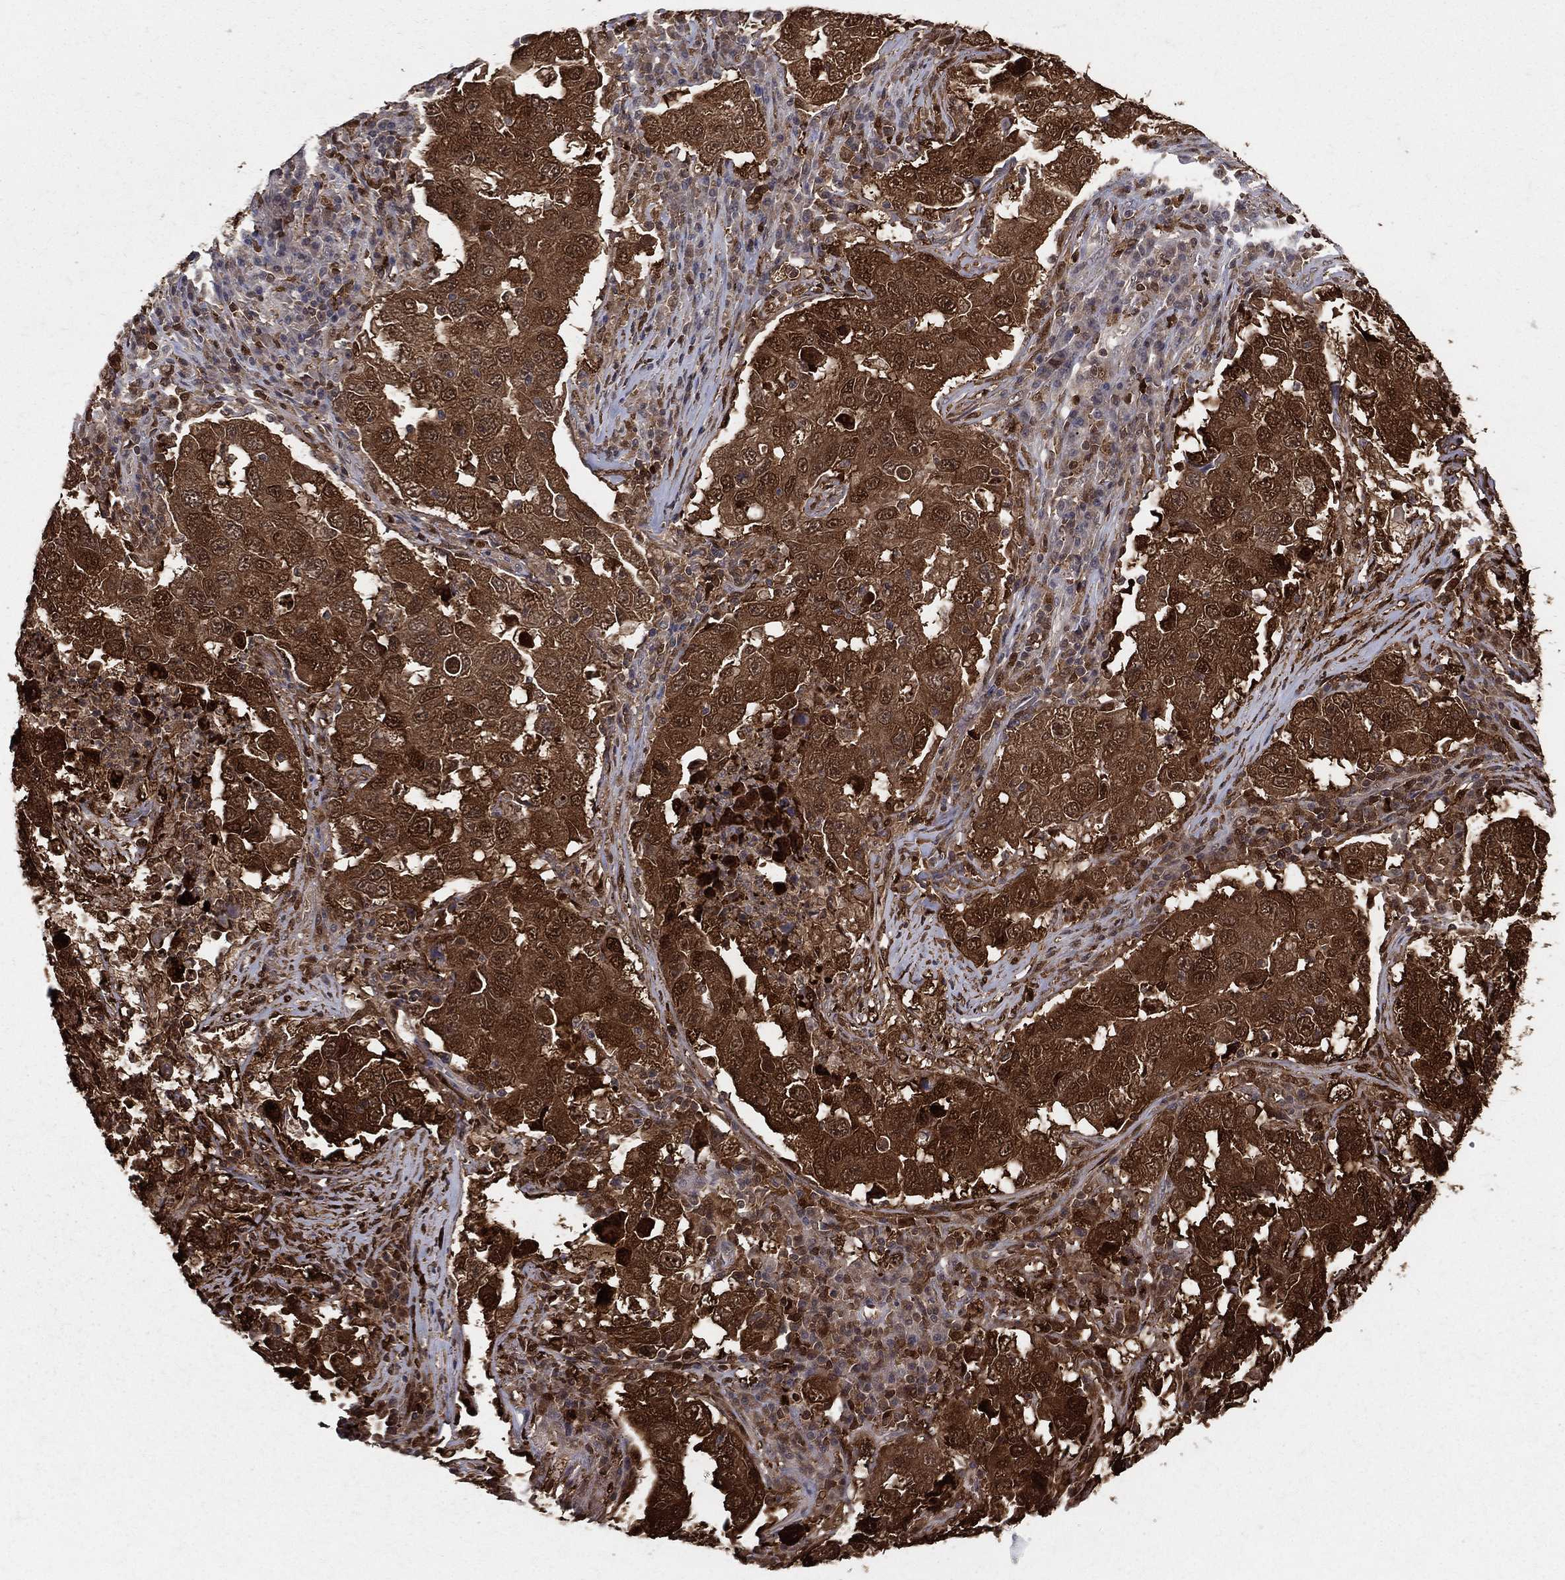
{"staining": {"intensity": "strong", "quantity": ">75%", "location": "cytoplasmic/membranous"}, "tissue": "lung cancer", "cell_type": "Tumor cells", "image_type": "cancer", "snomed": [{"axis": "morphology", "description": "Adenocarcinoma, NOS"}, {"axis": "topography", "description": "Lung"}], "caption": "DAB (3,3'-diaminobenzidine) immunohistochemical staining of human lung cancer (adenocarcinoma) displays strong cytoplasmic/membranous protein staining in about >75% of tumor cells.", "gene": "ENO1", "patient": {"sex": "male", "age": 73}}